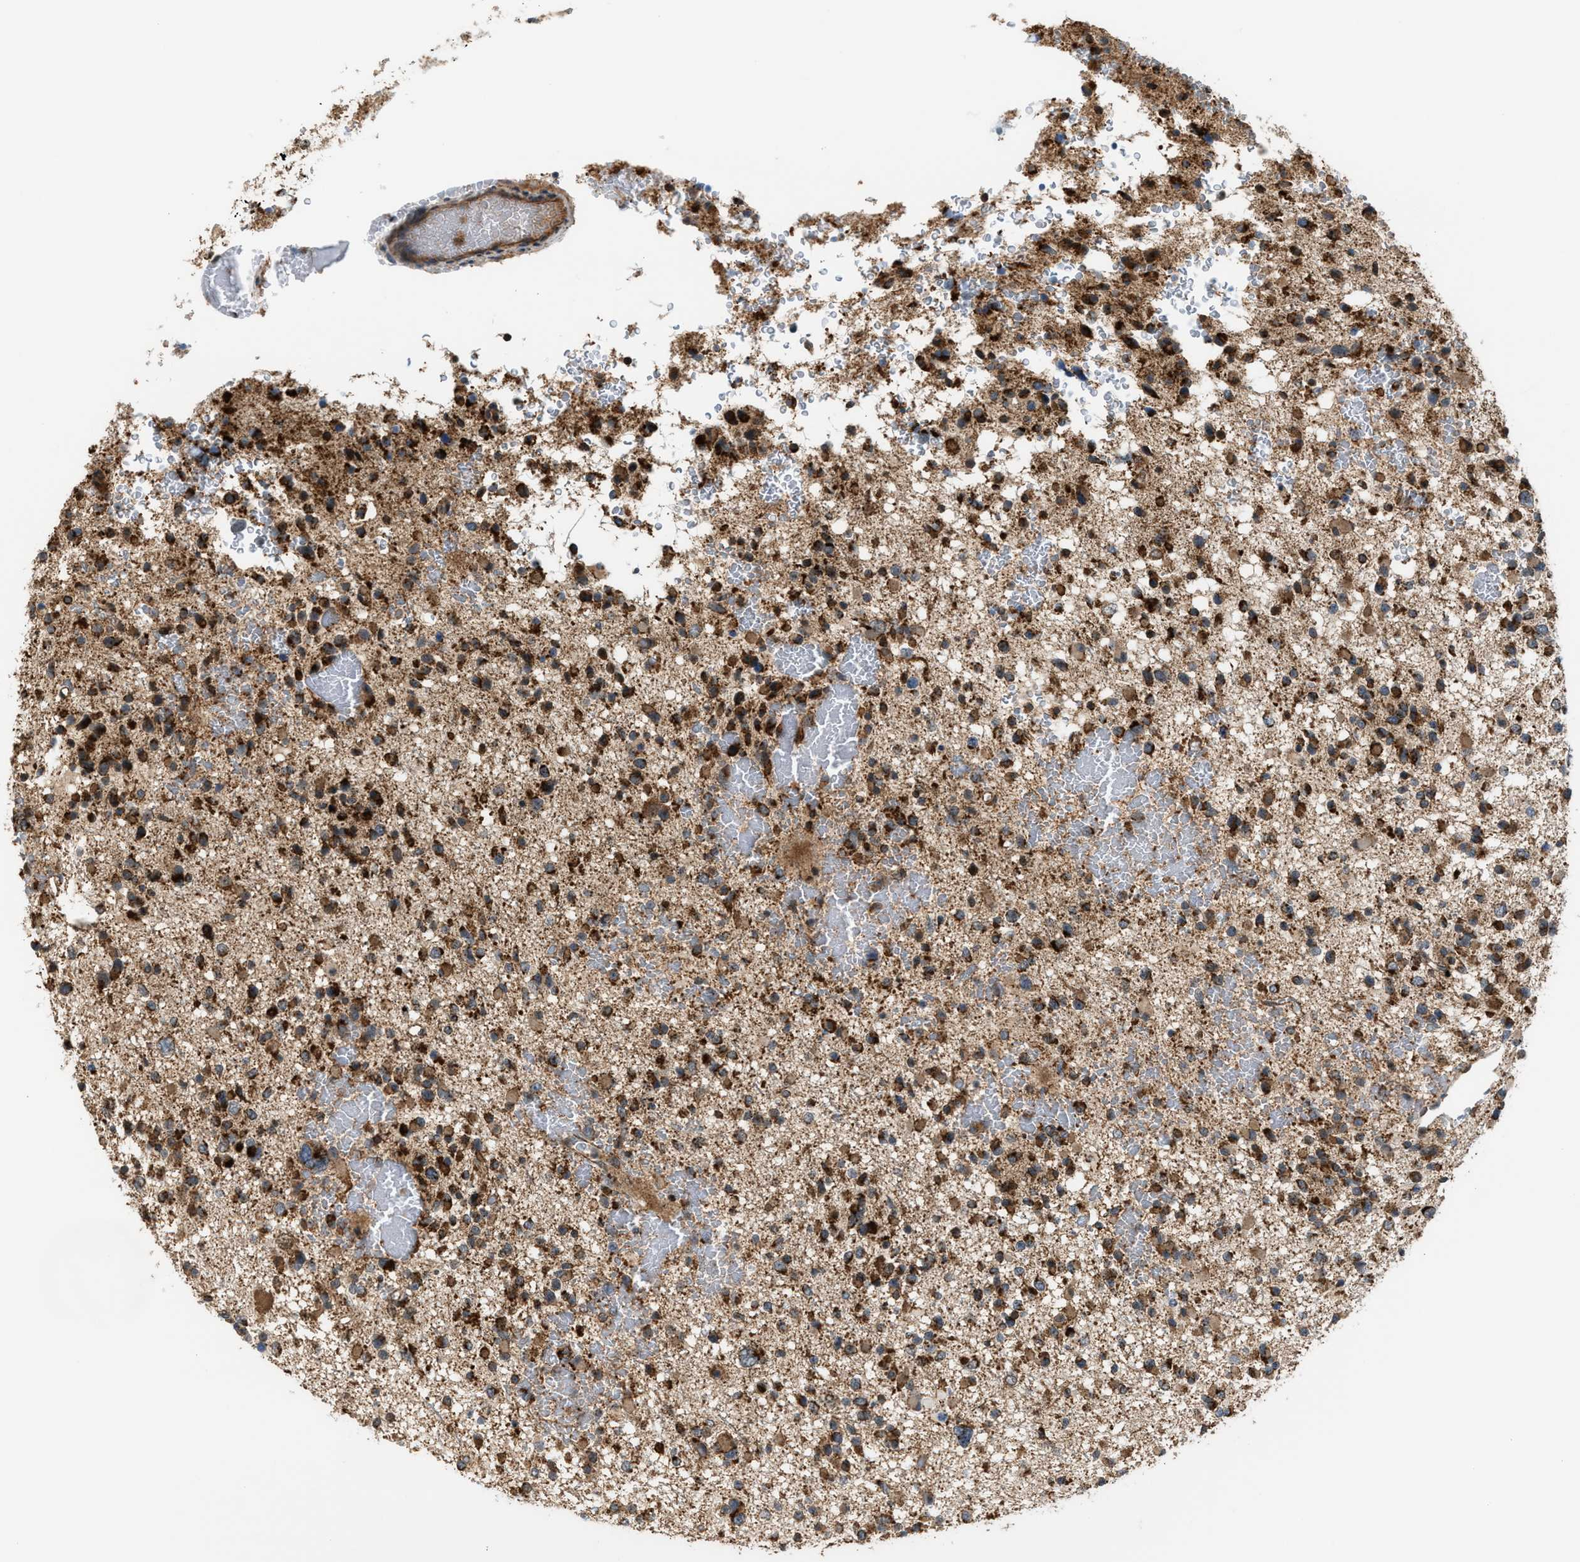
{"staining": {"intensity": "strong", "quantity": ">75%", "location": "cytoplasmic/membranous"}, "tissue": "glioma", "cell_type": "Tumor cells", "image_type": "cancer", "snomed": [{"axis": "morphology", "description": "Glioma, malignant, Low grade"}, {"axis": "topography", "description": "Brain"}], "caption": "Malignant glioma (low-grade) stained with immunohistochemistry (IHC) exhibits strong cytoplasmic/membranous positivity in approximately >75% of tumor cells.", "gene": "SGSM2", "patient": {"sex": "female", "age": 22}}